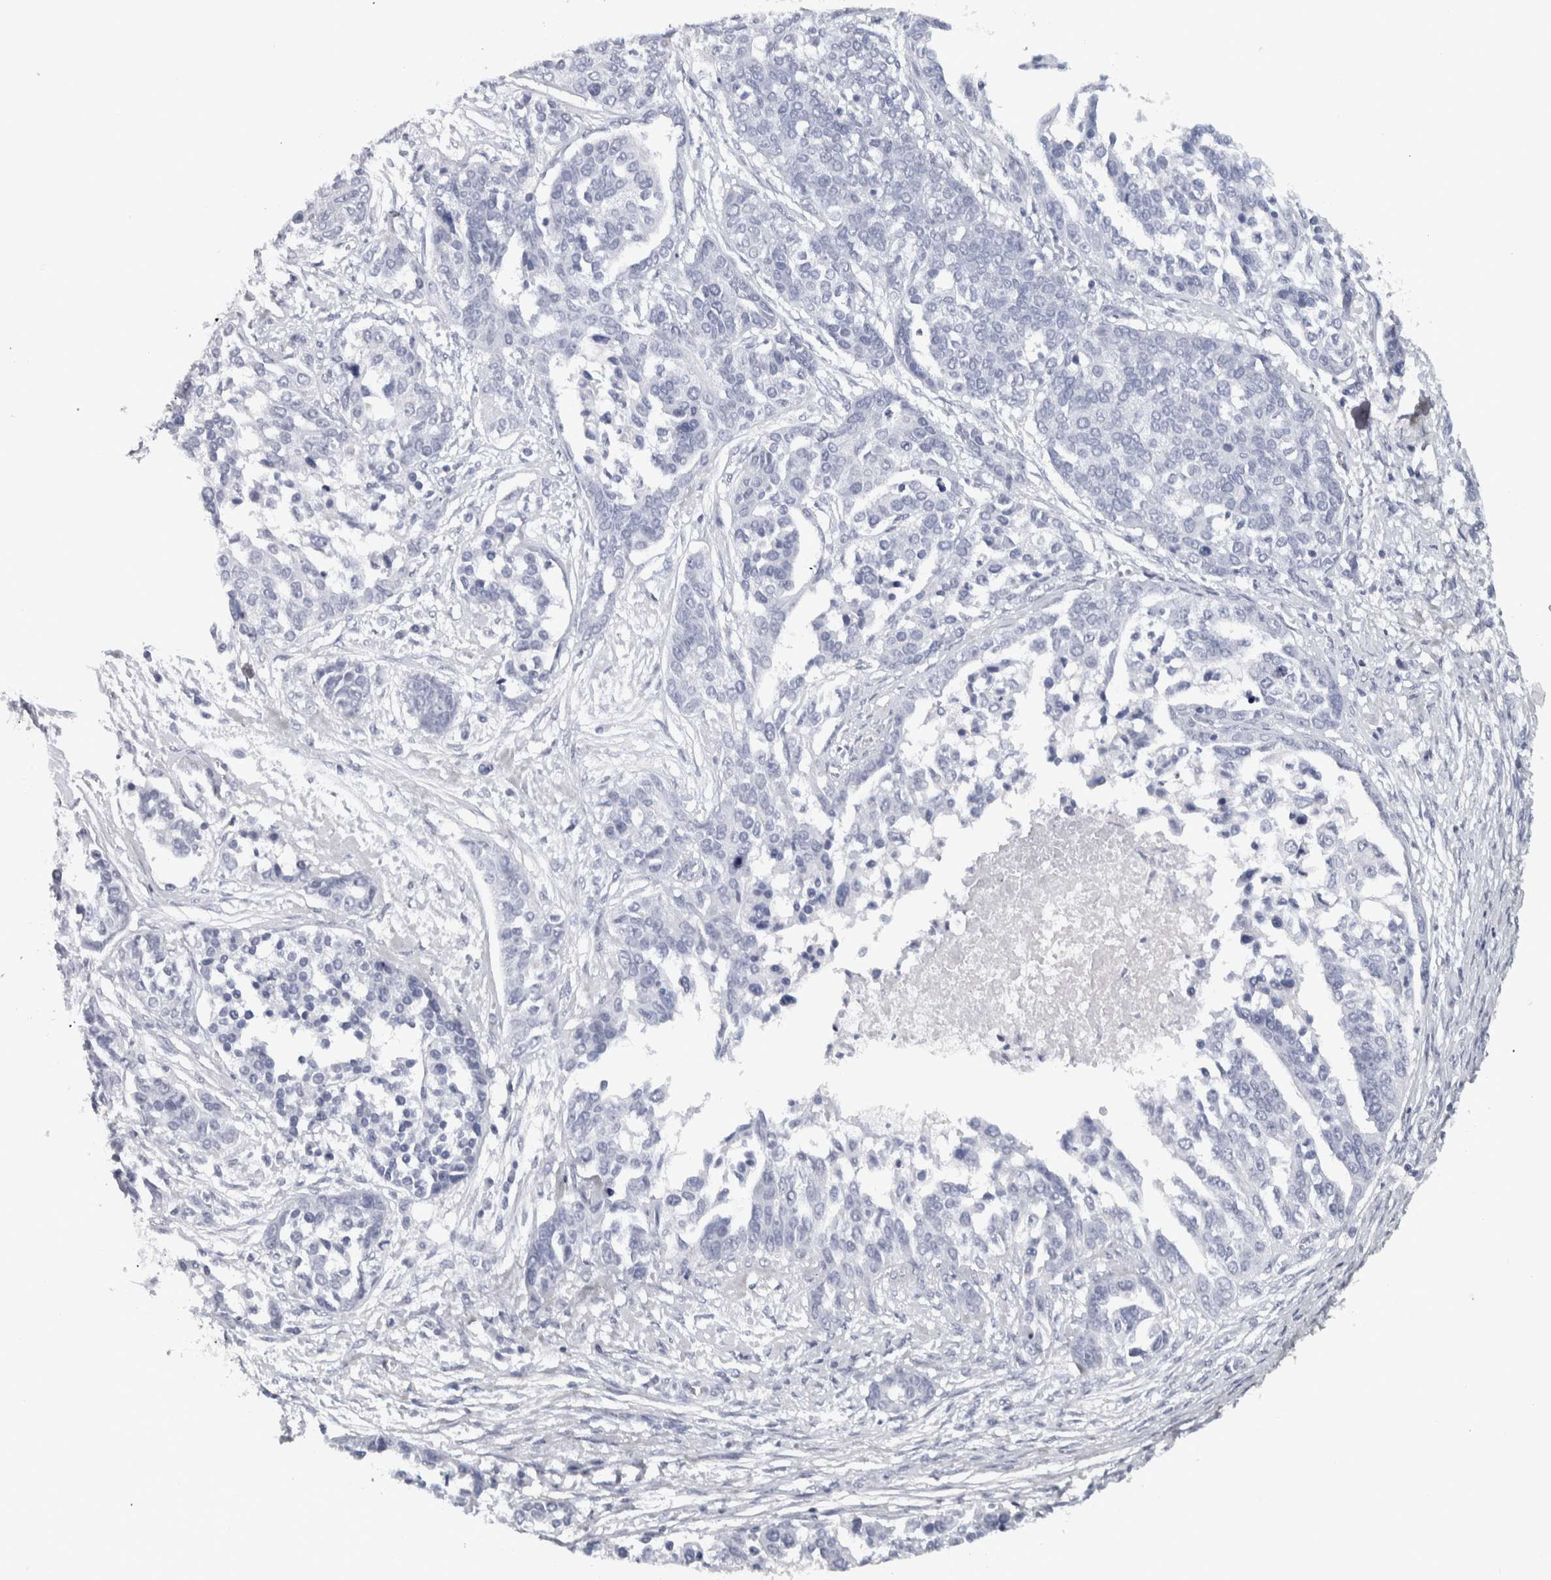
{"staining": {"intensity": "negative", "quantity": "none", "location": "none"}, "tissue": "ovarian cancer", "cell_type": "Tumor cells", "image_type": "cancer", "snomed": [{"axis": "morphology", "description": "Cystadenocarcinoma, serous, NOS"}, {"axis": "topography", "description": "Ovary"}], "caption": "High power microscopy histopathology image of an immunohistochemistry micrograph of ovarian cancer (serous cystadenocarcinoma), revealing no significant positivity in tumor cells.", "gene": "NECAB1", "patient": {"sex": "female", "age": 44}}